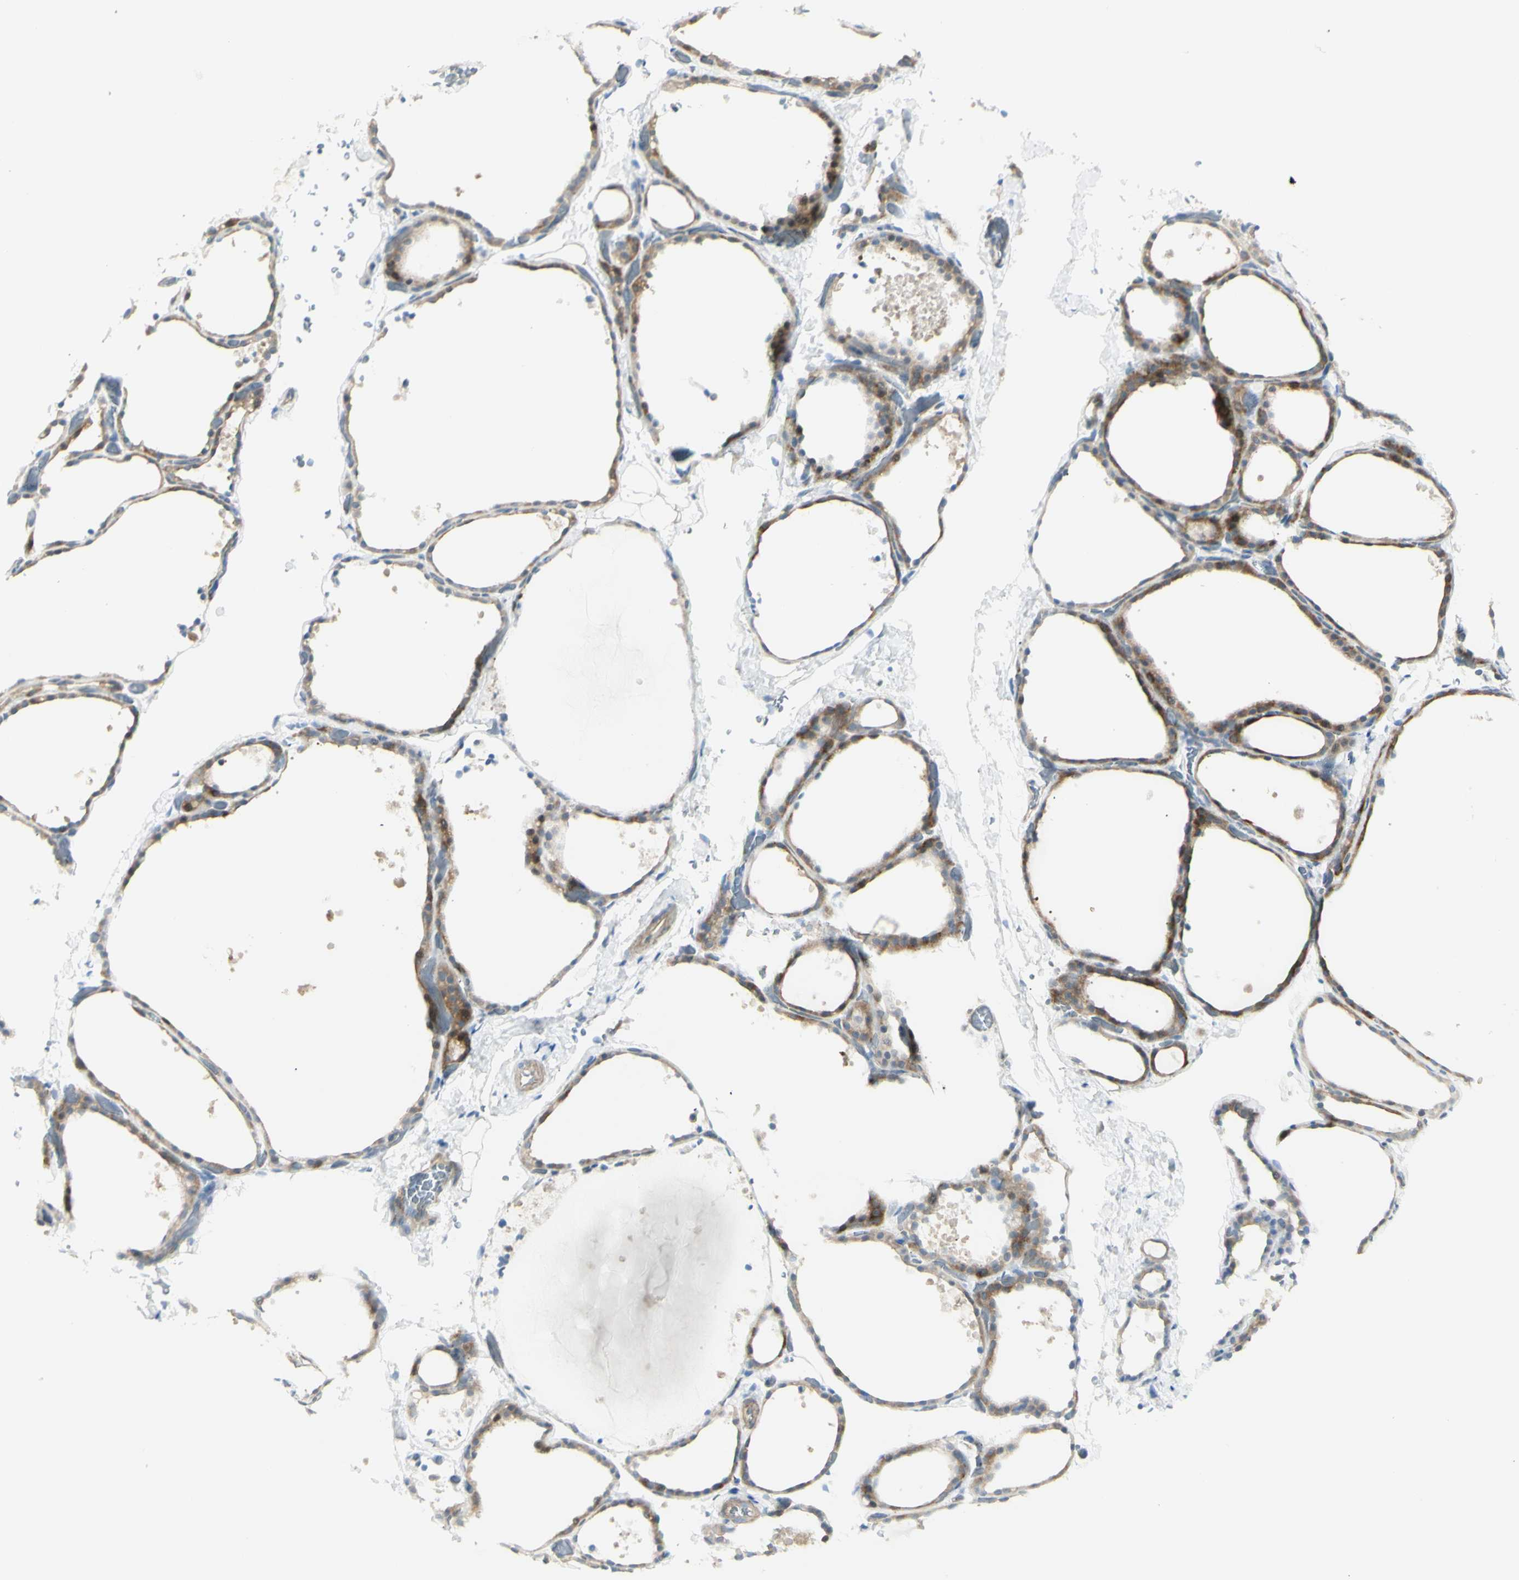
{"staining": {"intensity": "weak", "quantity": ">75%", "location": "cytoplasmic/membranous"}, "tissue": "thyroid gland", "cell_type": "Glandular cells", "image_type": "normal", "snomed": [{"axis": "morphology", "description": "Normal tissue, NOS"}, {"axis": "topography", "description": "Thyroid gland"}], "caption": "Protein expression analysis of unremarkable thyroid gland displays weak cytoplasmic/membranous expression in approximately >75% of glandular cells.", "gene": "NDST4", "patient": {"sex": "female", "age": 44}}